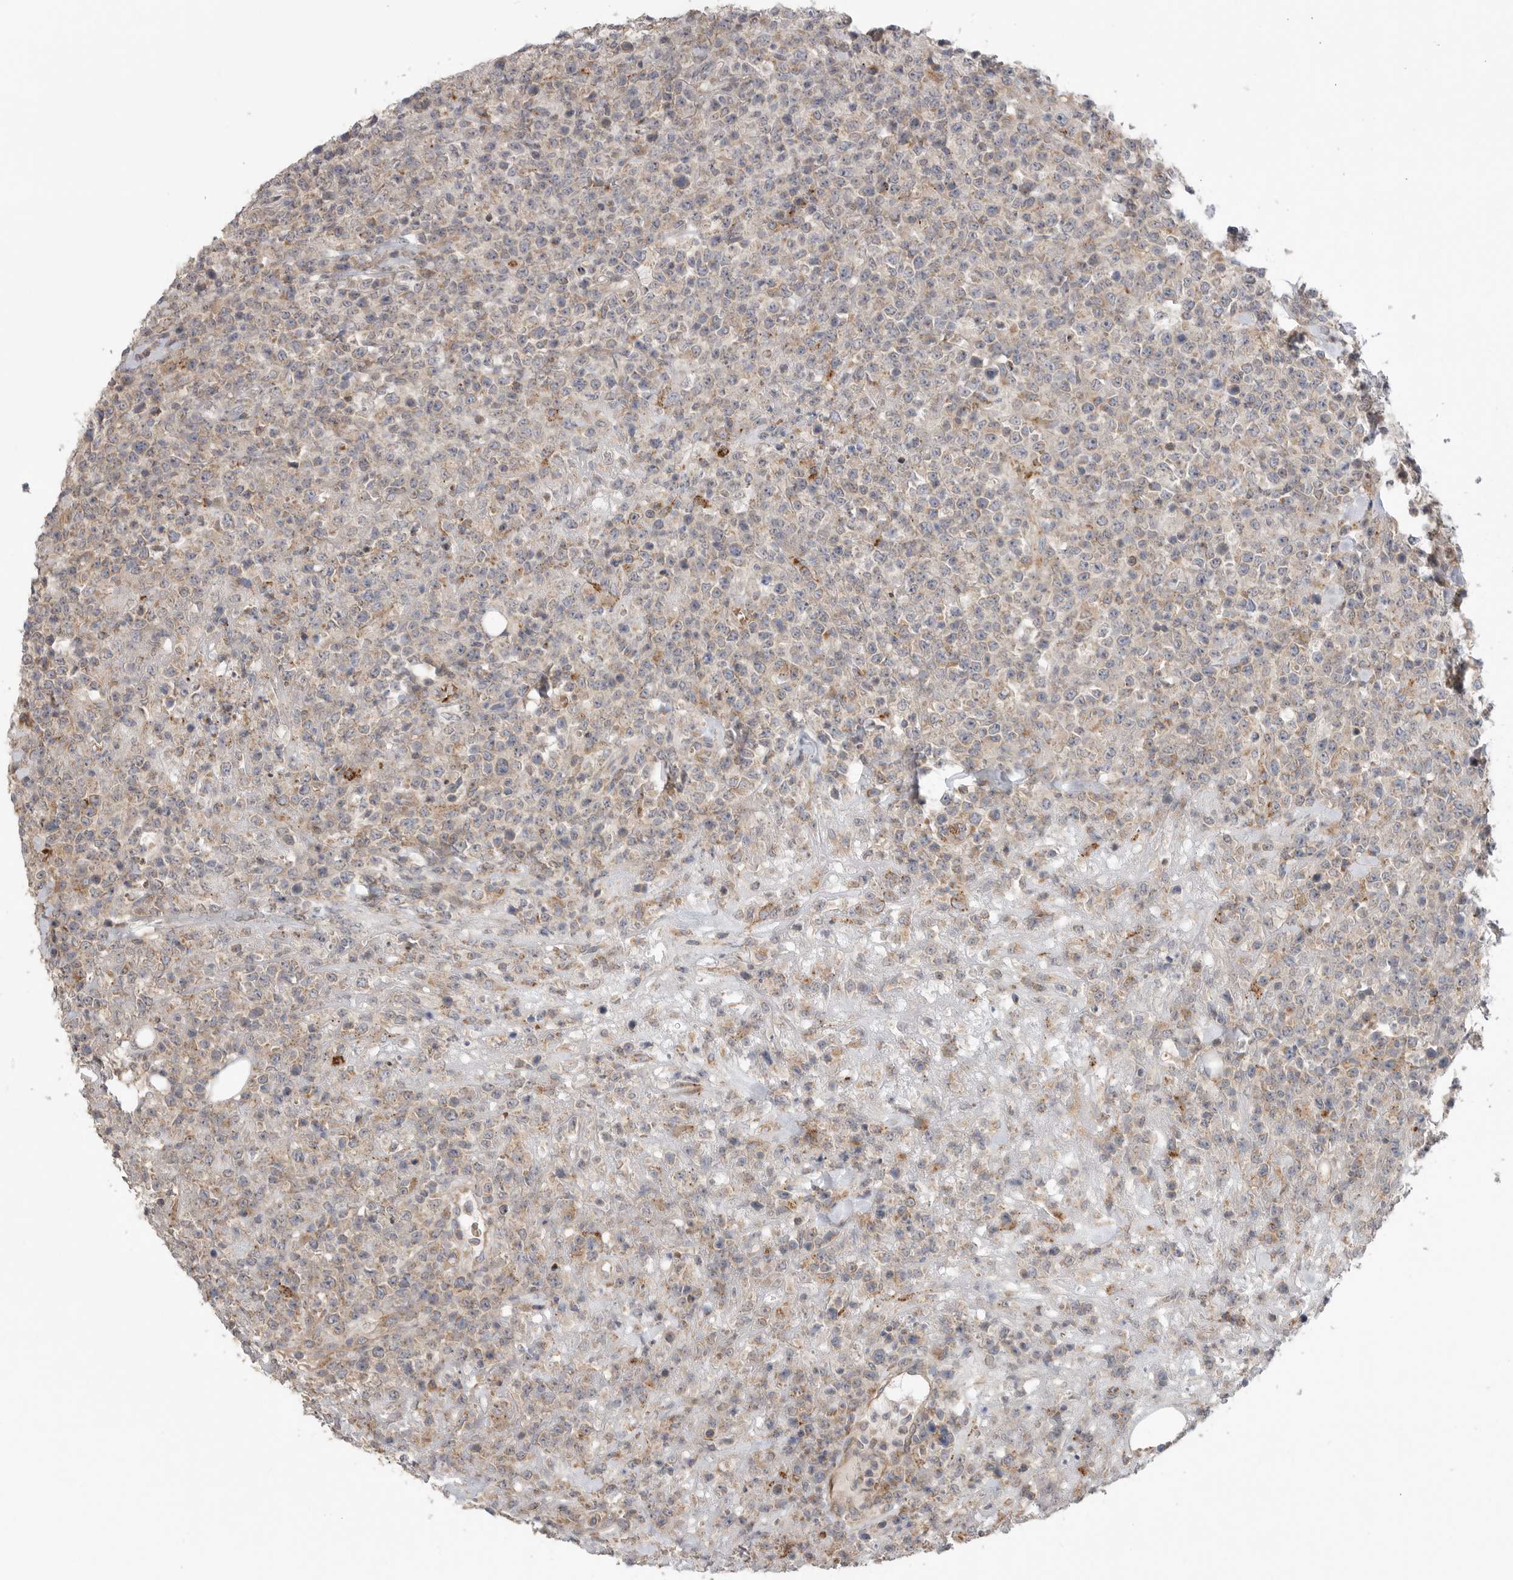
{"staining": {"intensity": "negative", "quantity": "none", "location": "none"}, "tissue": "lymphoma", "cell_type": "Tumor cells", "image_type": "cancer", "snomed": [{"axis": "morphology", "description": "Malignant lymphoma, non-Hodgkin's type, High grade"}, {"axis": "topography", "description": "Colon"}], "caption": "This is an immunohistochemistry (IHC) image of human lymphoma. There is no positivity in tumor cells.", "gene": "GALNS", "patient": {"sex": "female", "age": 53}}